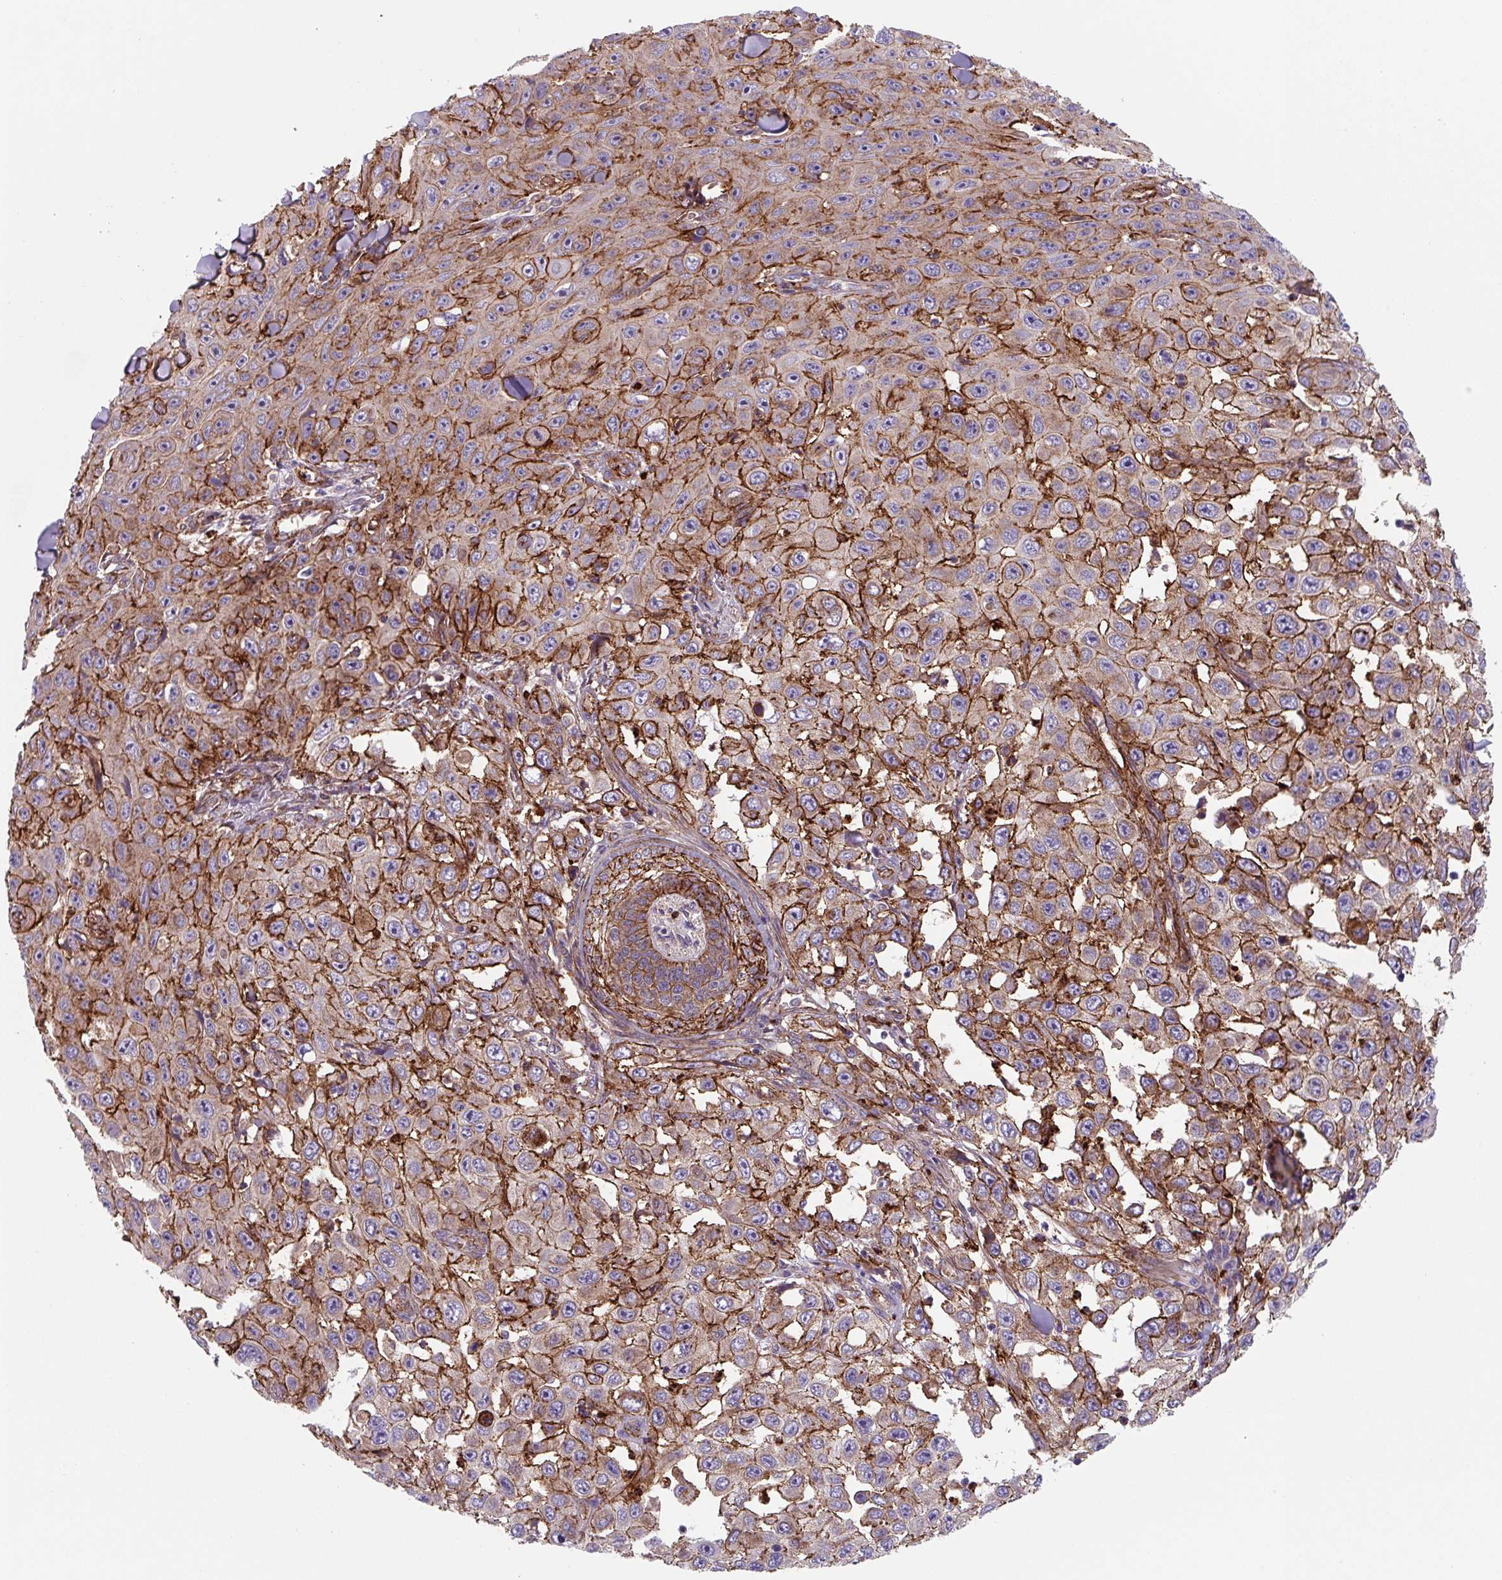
{"staining": {"intensity": "moderate", "quantity": "25%-75%", "location": "cytoplasmic/membranous"}, "tissue": "skin cancer", "cell_type": "Tumor cells", "image_type": "cancer", "snomed": [{"axis": "morphology", "description": "Squamous cell carcinoma, NOS"}, {"axis": "topography", "description": "Skin"}], "caption": "A micrograph of squamous cell carcinoma (skin) stained for a protein shows moderate cytoplasmic/membranous brown staining in tumor cells. (IHC, brightfield microscopy, high magnification).", "gene": "DHFR2", "patient": {"sex": "male", "age": 82}}